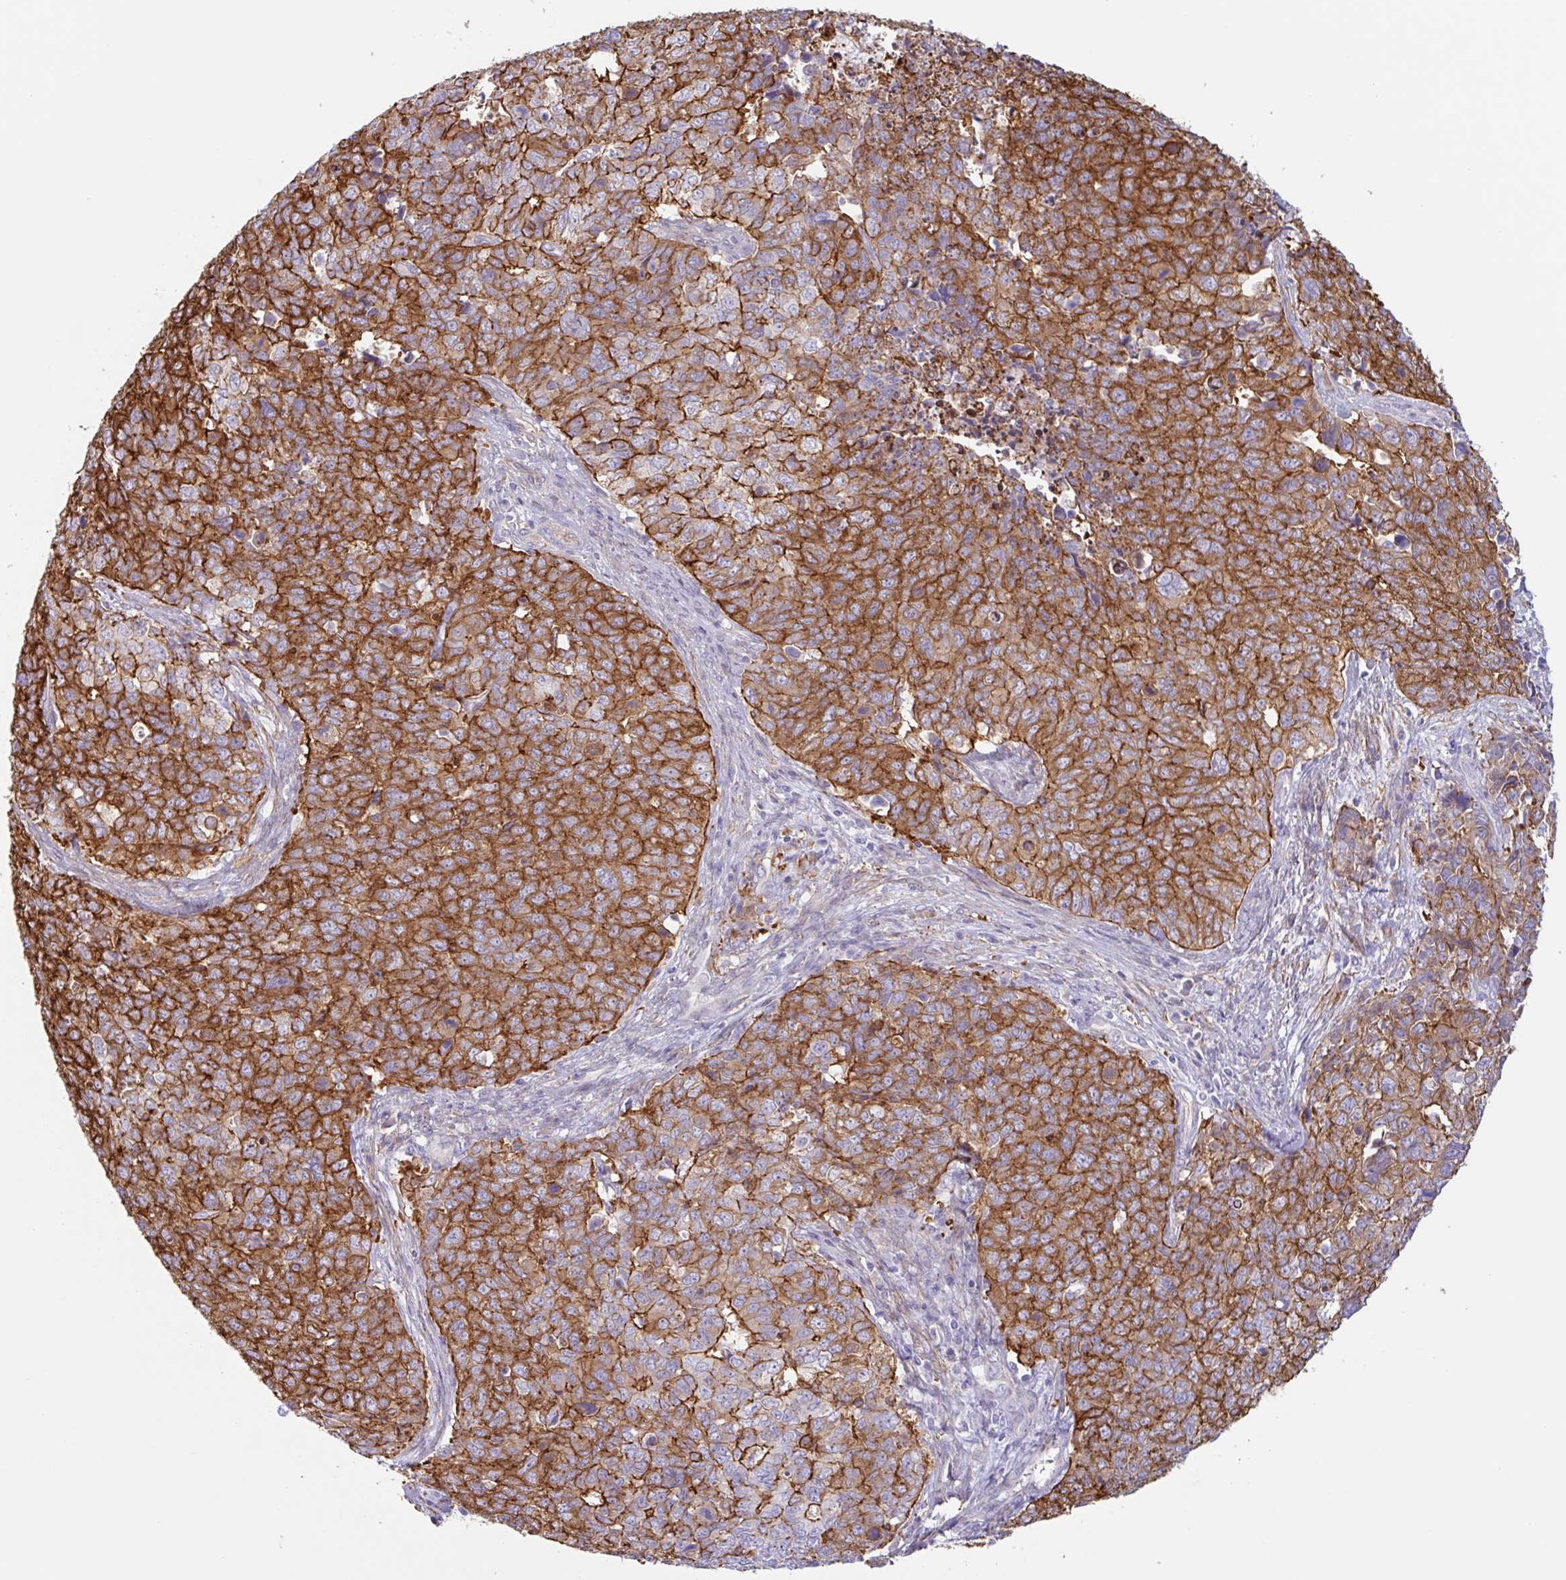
{"staining": {"intensity": "strong", "quantity": ">75%", "location": "cytoplasmic/membranous"}, "tissue": "cervical cancer", "cell_type": "Tumor cells", "image_type": "cancer", "snomed": [{"axis": "morphology", "description": "Adenocarcinoma, NOS"}, {"axis": "topography", "description": "Cervix"}], "caption": "A histopathology image of cervical cancer stained for a protein displays strong cytoplasmic/membranous brown staining in tumor cells.", "gene": "MYH10", "patient": {"sex": "female", "age": 63}}